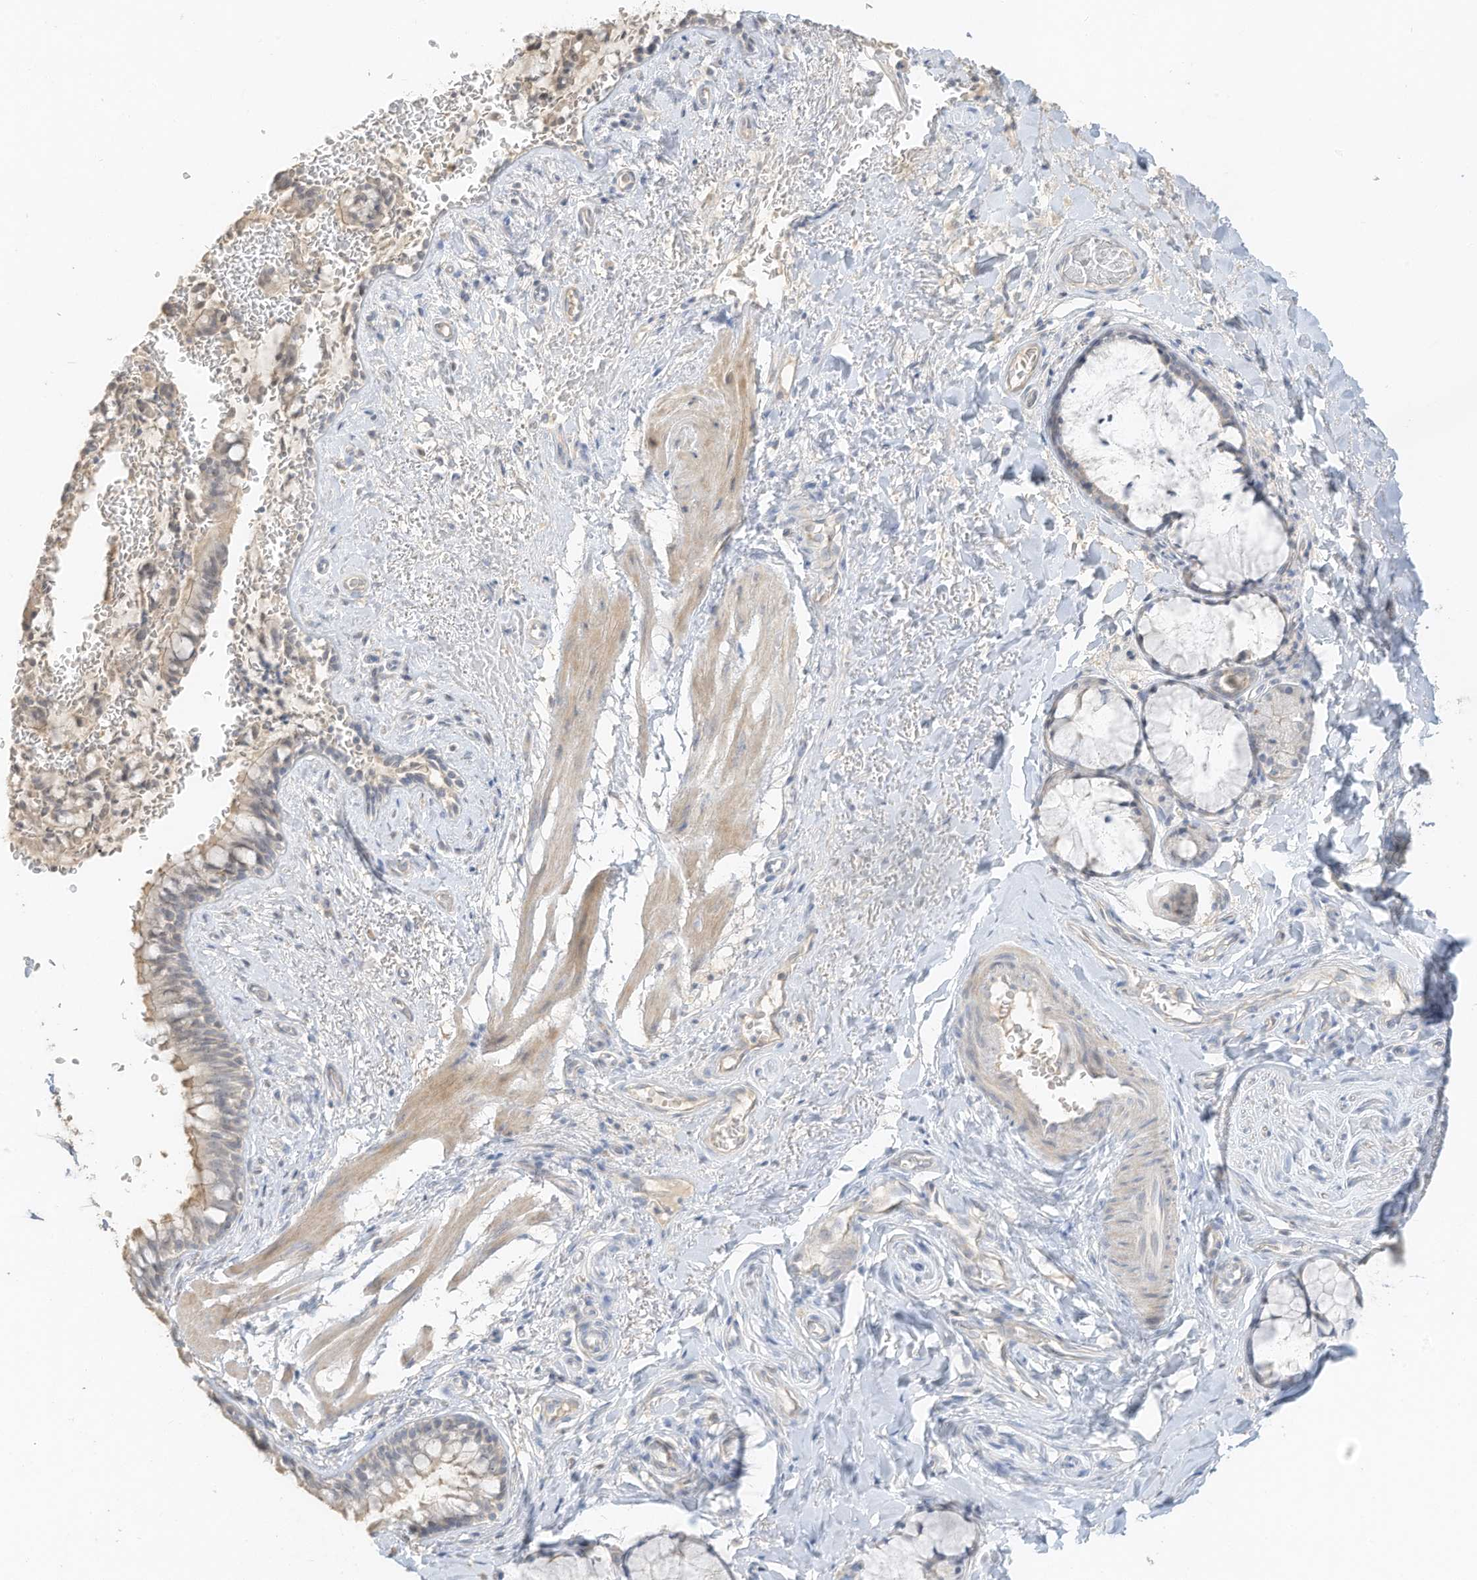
{"staining": {"intensity": "weak", "quantity": "<25%", "location": "cytoplasmic/membranous"}, "tissue": "bronchus", "cell_type": "Respiratory epithelial cells", "image_type": "normal", "snomed": [{"axis": "morphology", "description": "Normal tissue, NOS"}, {"axis": "topography", "description": "Cartilage tissue"}, {"axis": "topography", "description": "Bronchus"}], "caption": "DAB immunohistochemical staining of benign human bronchus displays no significant expression in respiratory epithelial cells. Nuclei are stained in blue.", "gene": "ZBTB41", "patient": {"sex": "female", "age": 36}}